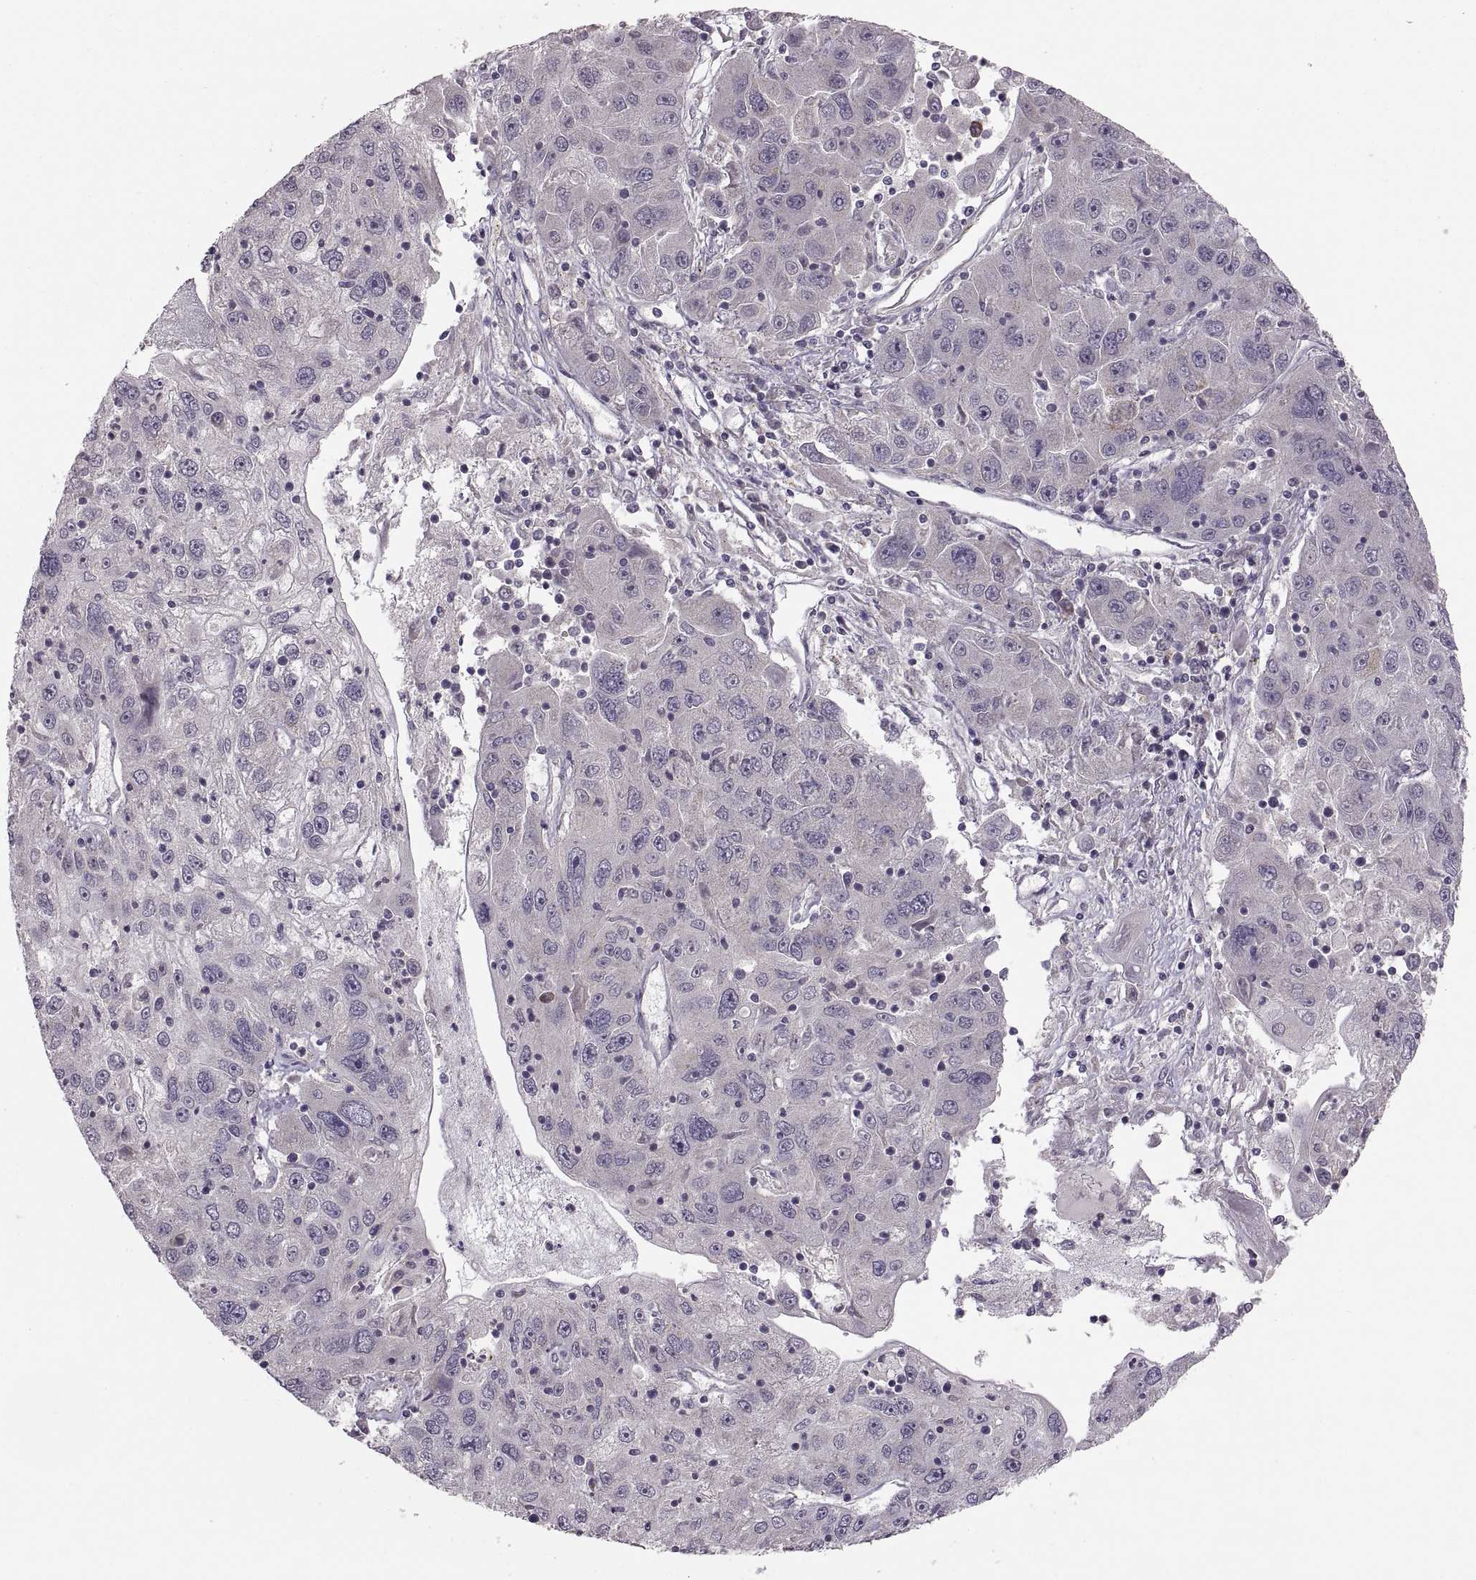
{"staining": {"intensity": "weak", "quantity": "<25%", "location": "cytoplasmic/membranous"}, "tissue": "stomach cancer", "cell_type": "Tumor cells", "image_type": "cancer", "snomed": [{"axis": "morphology", "description": "Adenocarcinoma, NOS"}, {"axis": "topography", "description": "Stomach"}], "caption": "Immunohistochemical staining of stomach cancer shows no significant positivity in tumor cells.", "gene": "HMGCR", "patient": {"sex": "male", "age": 56}}